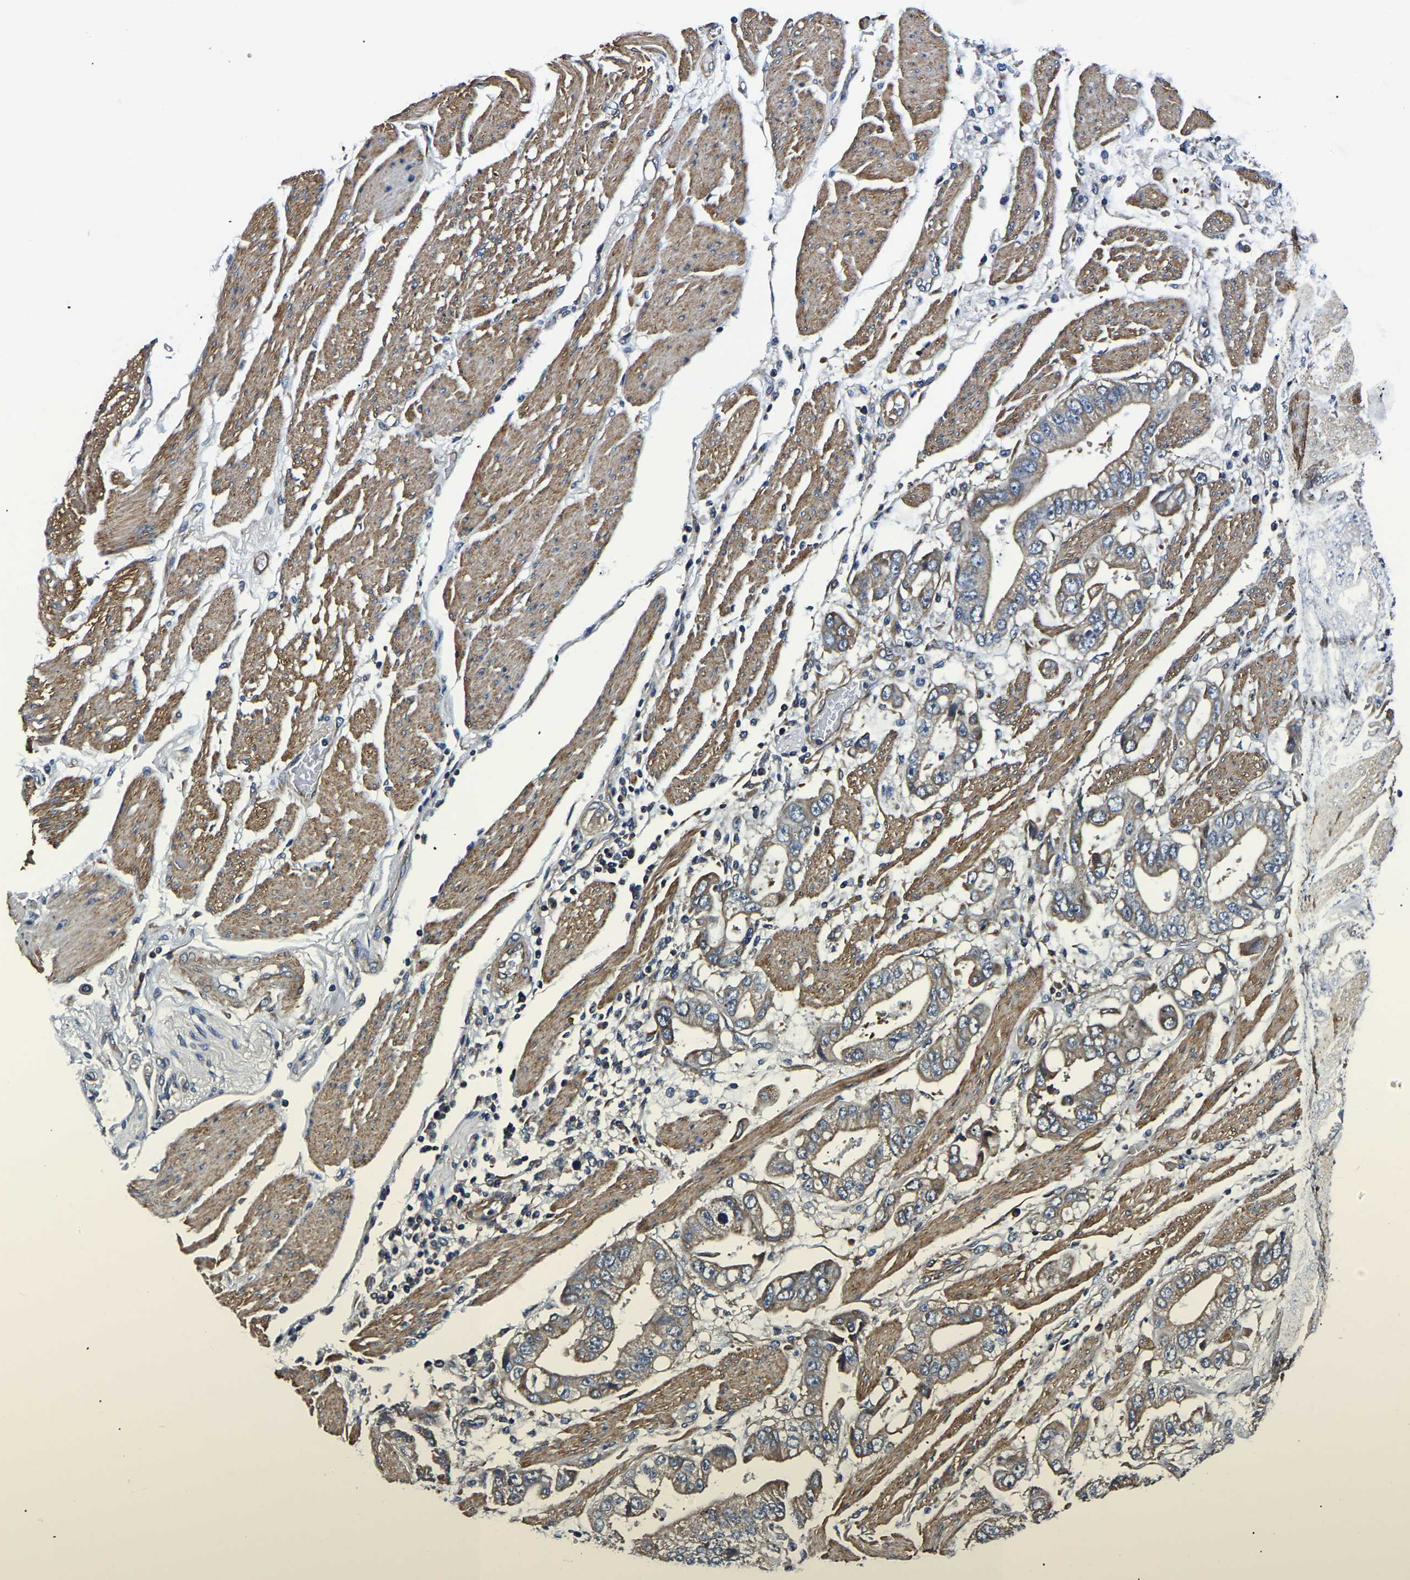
{"staining": {"intensity": "weak", "quantity": "25%-75%", "location": "cytoplasmic/membranous"}, "tissue": "stomach cancer", "cell_type": "Tumor cells", "image_type": "cancer", "snomed": [{"axis": "morphology", "description": "Normal tissue, NOS"}, {"axis": "morphology", "description": "Adenocarcinoma, NOS"}, {"axis": "topography", "description": "Stomach"}], "caption": "Stomach cancer (adenocarcinoma) was stained to show a protein in brown. There is low levels of weak cytoplasmic/membranous staining in about 25%-75% of tumor cells. (Brightfield microscopy of DAB IHC at high magnification).", "gene": "KCTD17", "patient": {"sex": "male", "age": 62}}